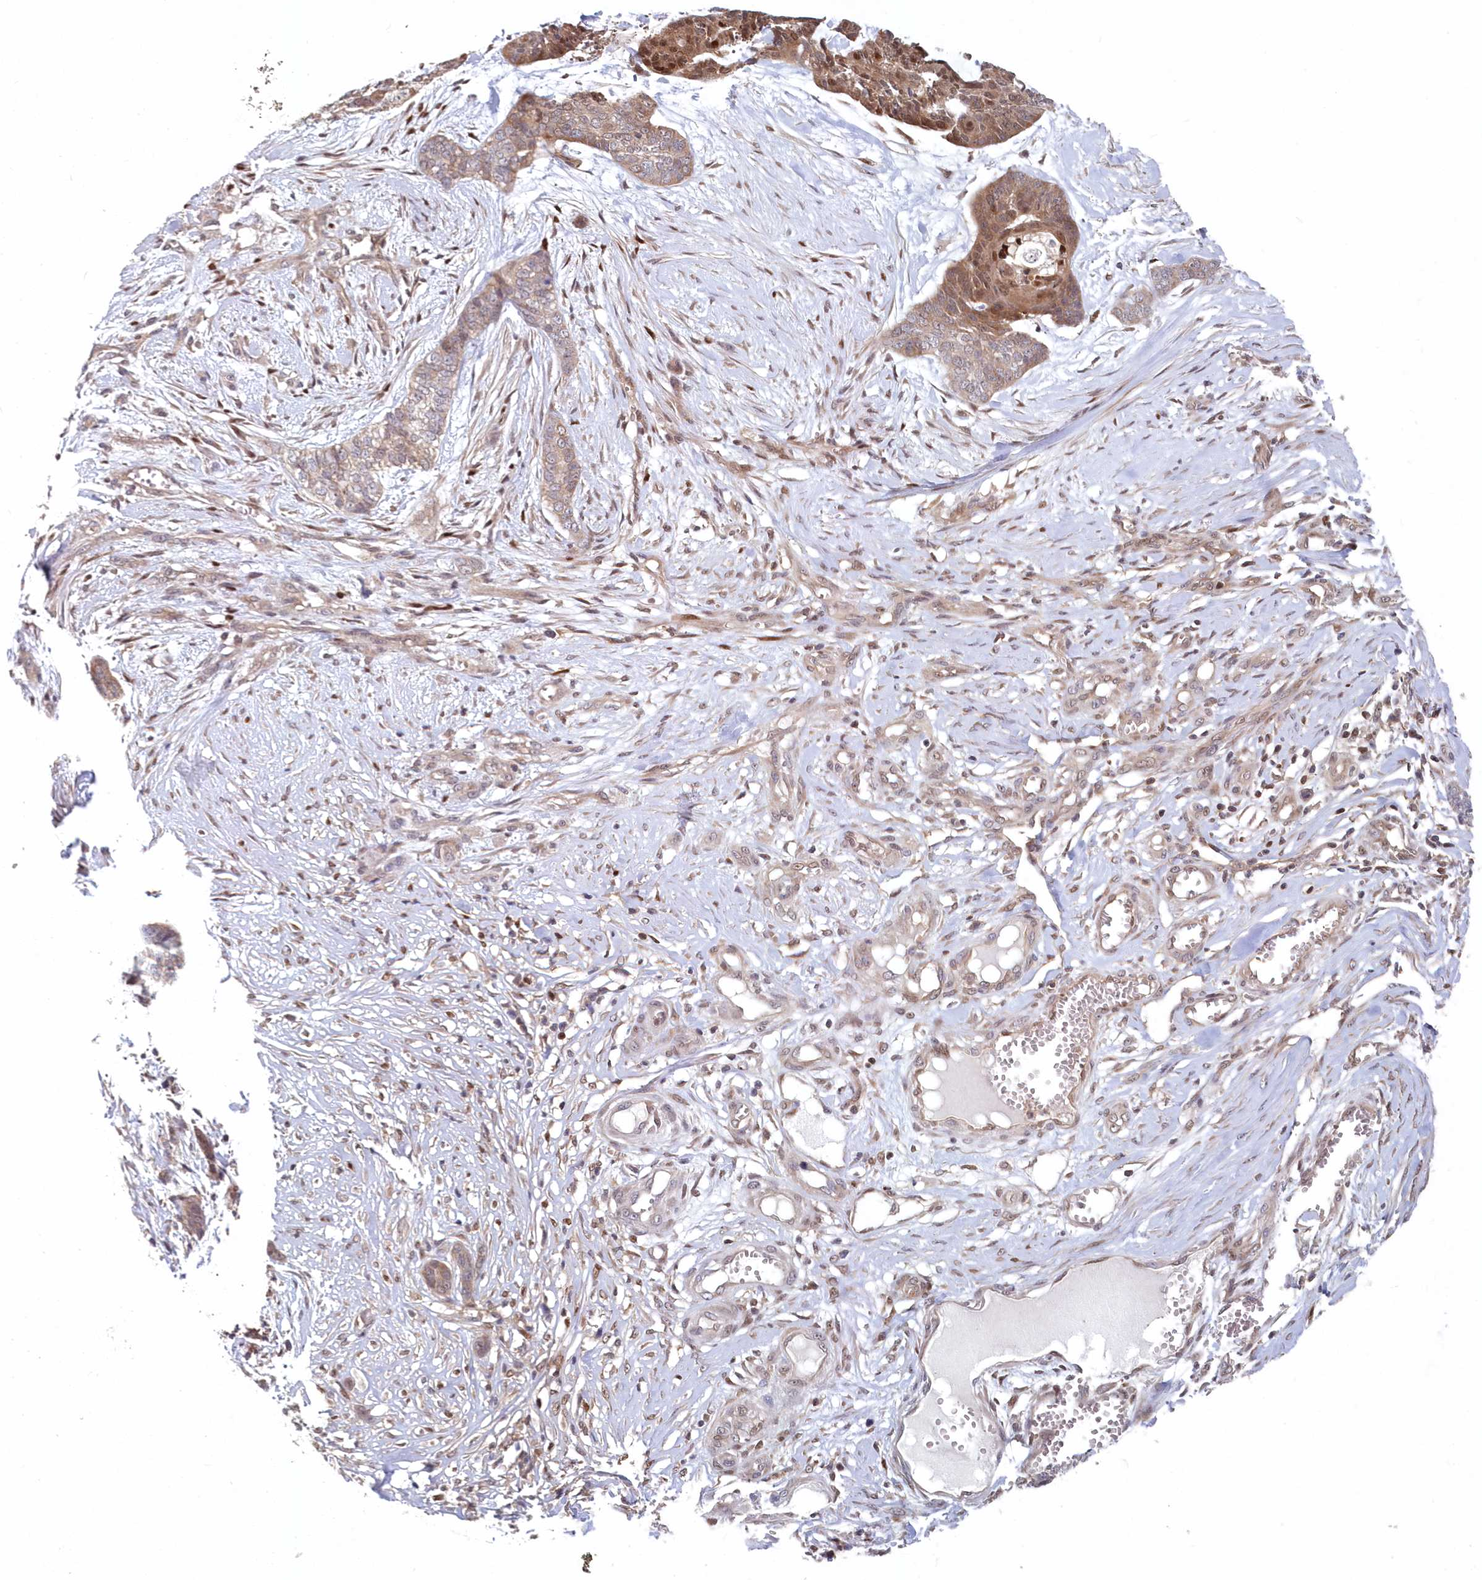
{"staining": {"intensity": "moderate", "quantity": ">75%", "location": "cytoplasmic/membranous,nuclear"}, "tissue": "skin cancer", "cell_type": "Tumor cells", "image_type": "cancer", "snomed": [{"axis": "morphology", "description": "Basal cell carcinoma"}, {"axis": "topography", "description": "Skin"}], "caption": "Immunohistochemical staining of human skin cancer exhibits medium levels of moderate cytoplasmic/membranous and nuclear expression in approximately >75% of tumor cells.", "gene": "ABHD14B", "patient": {"sex": "female", "age": 64}}